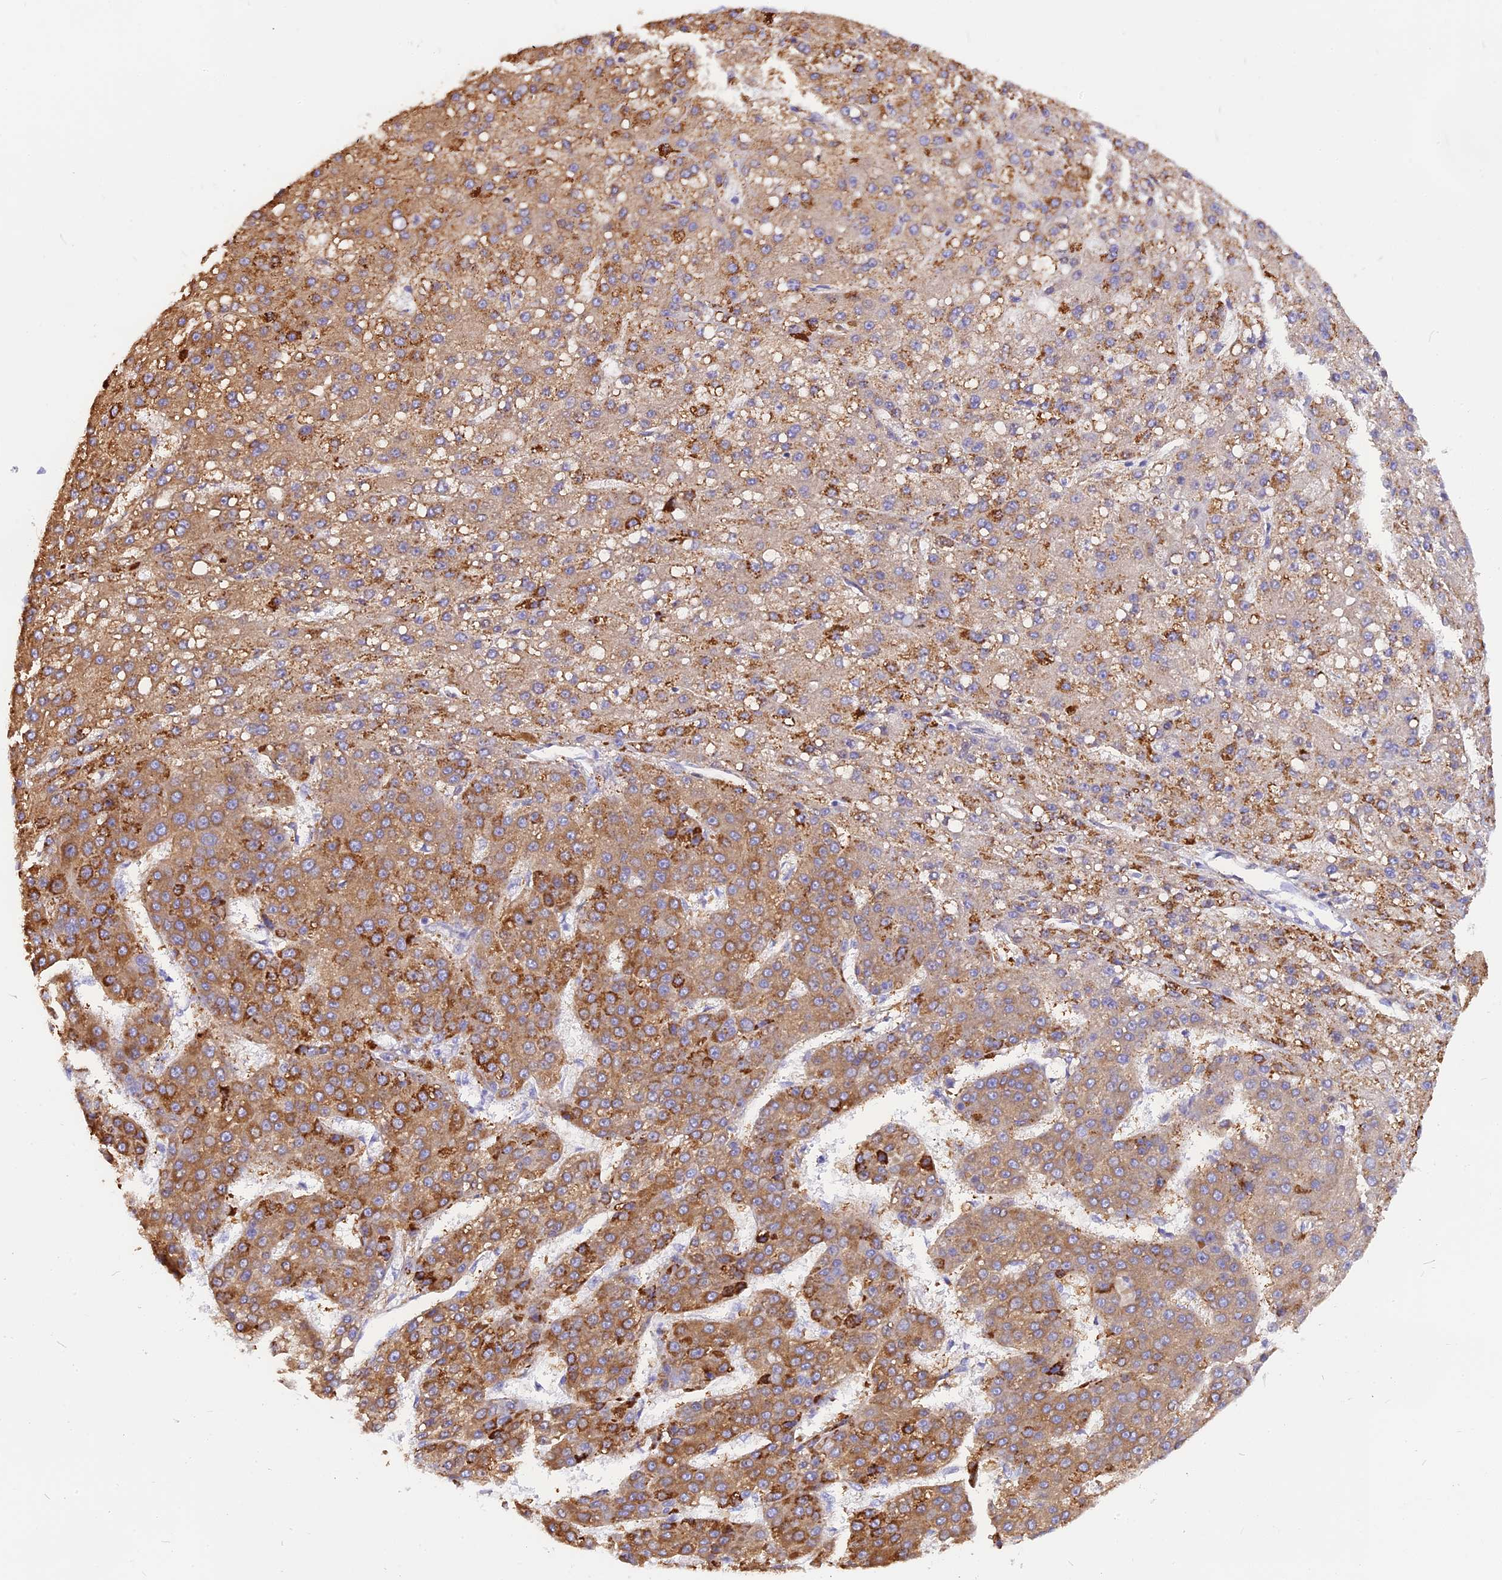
{"staining": {"intensity": "moderate", "quantity": ">75%", "location": "cytoplasmic/membranous"}, "tissue": "liver cancer", "cell_type": "Tumor cells", "image_type": "cancer", "snomed": [{"axis": "morphology", "description": "Carcinoma, Hepatocellular, NOS"}, {"axis": "topography", "description": "Liver"}], "caption": "Human liver hepatocellular carcinoma stained with a brown dye demonstrates moderate cytoplasmic/membranous positive positivity in approximately >75% of tumor cells.", "gene": "ISCA1", "patient": {"sex": "male", "age": 67}}